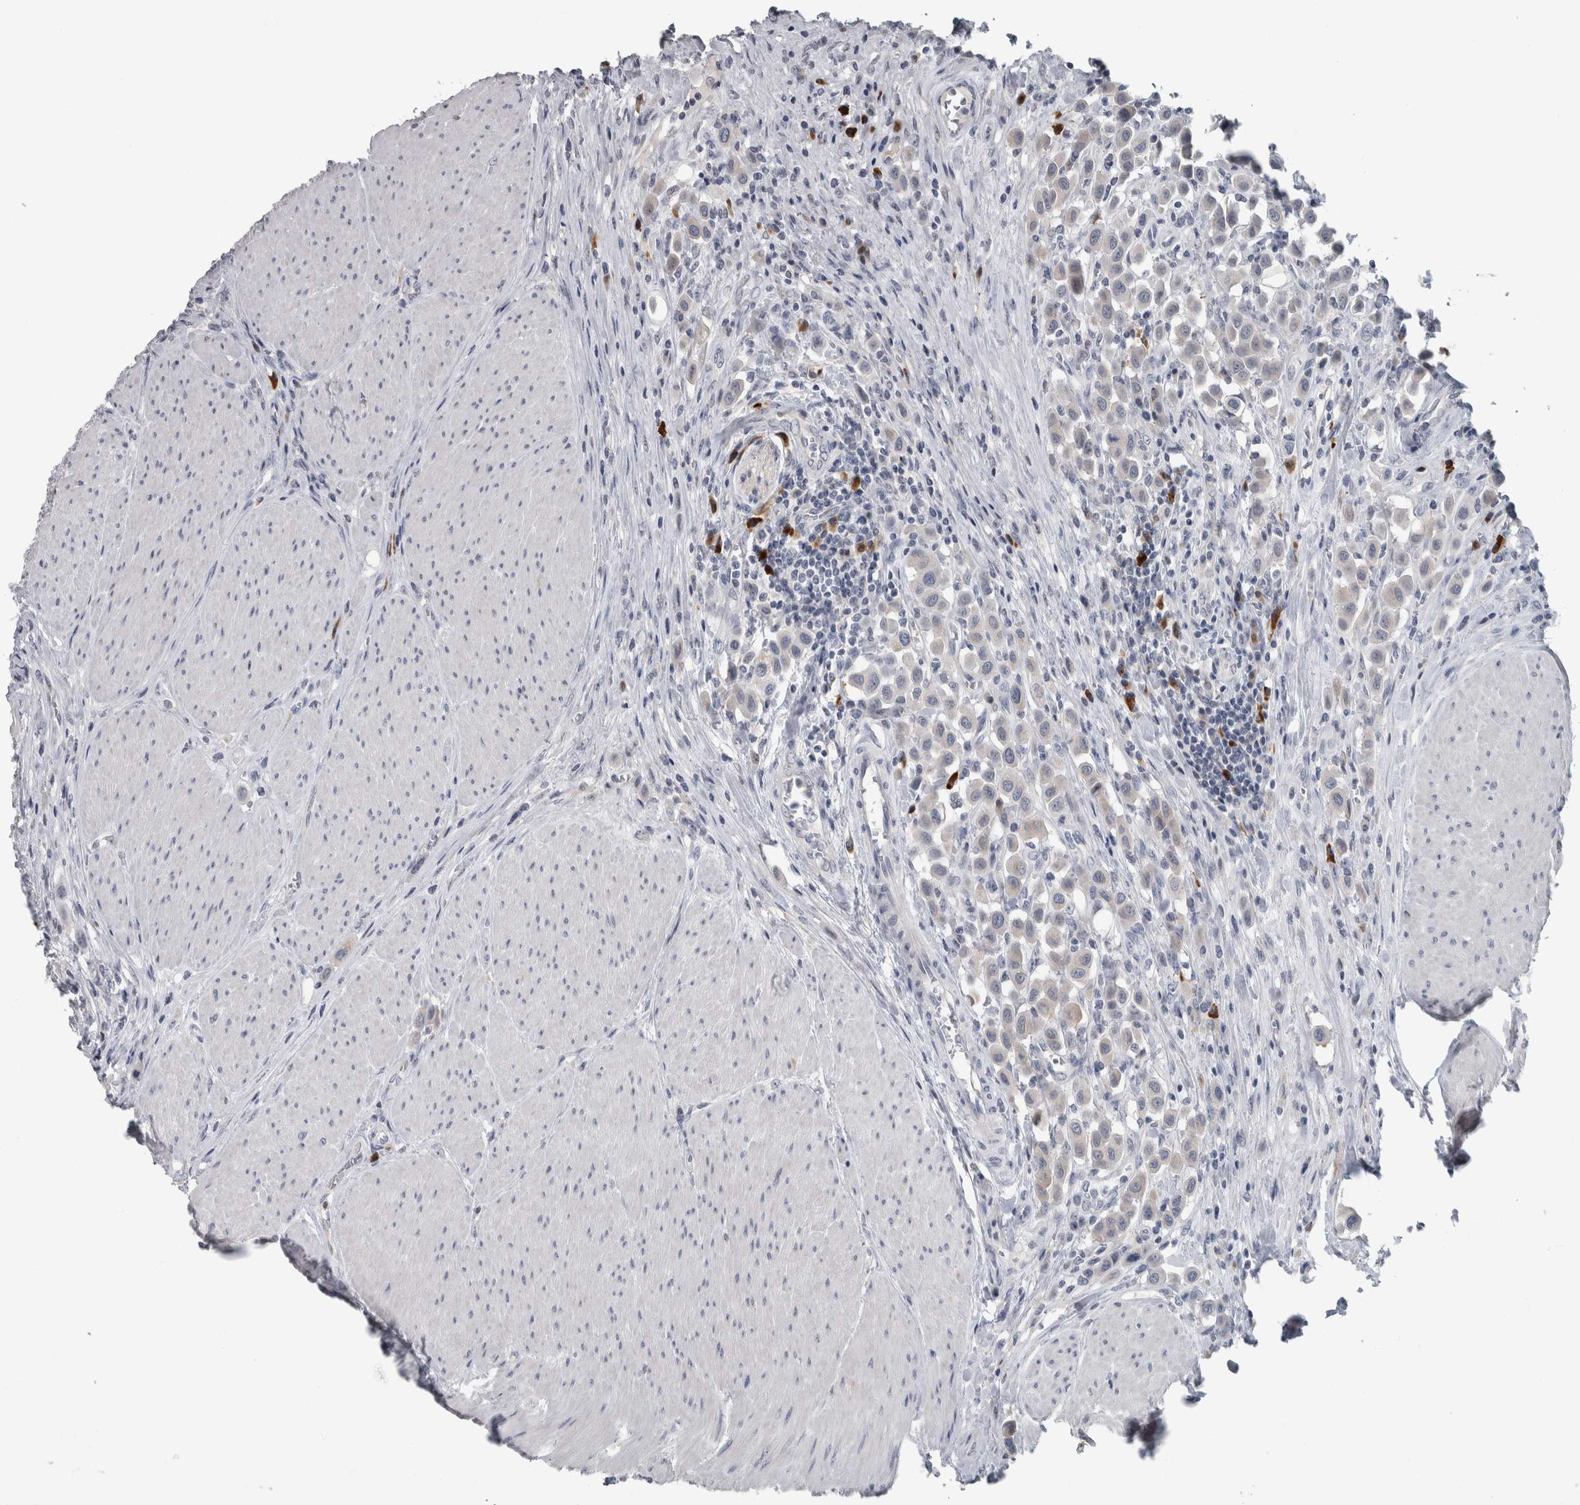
{"staining": {"intensity": "negative", "quantity": "none", "location": "none"}, "tissue": "urothelial cancer", "cell_type": "Tumor cells", "image_type": "cancer", "snomed": [{"axis": "morphology", "description": "Urothelial carcinoma, High grade"}, {"axis": "topography", "description": "Urinary bladder"}], "caption": "DAB immunohistochemical staining of human urothelial carcinoma (high-grade) displays no significant positivity in tumor cells. Brightfield microscopy of IHC stained with DAB (brown) and hematoxylin (blue), captured at high magnification.", "gene": "CAVIN4", "patient": {"sex": "male", "age": 50}}